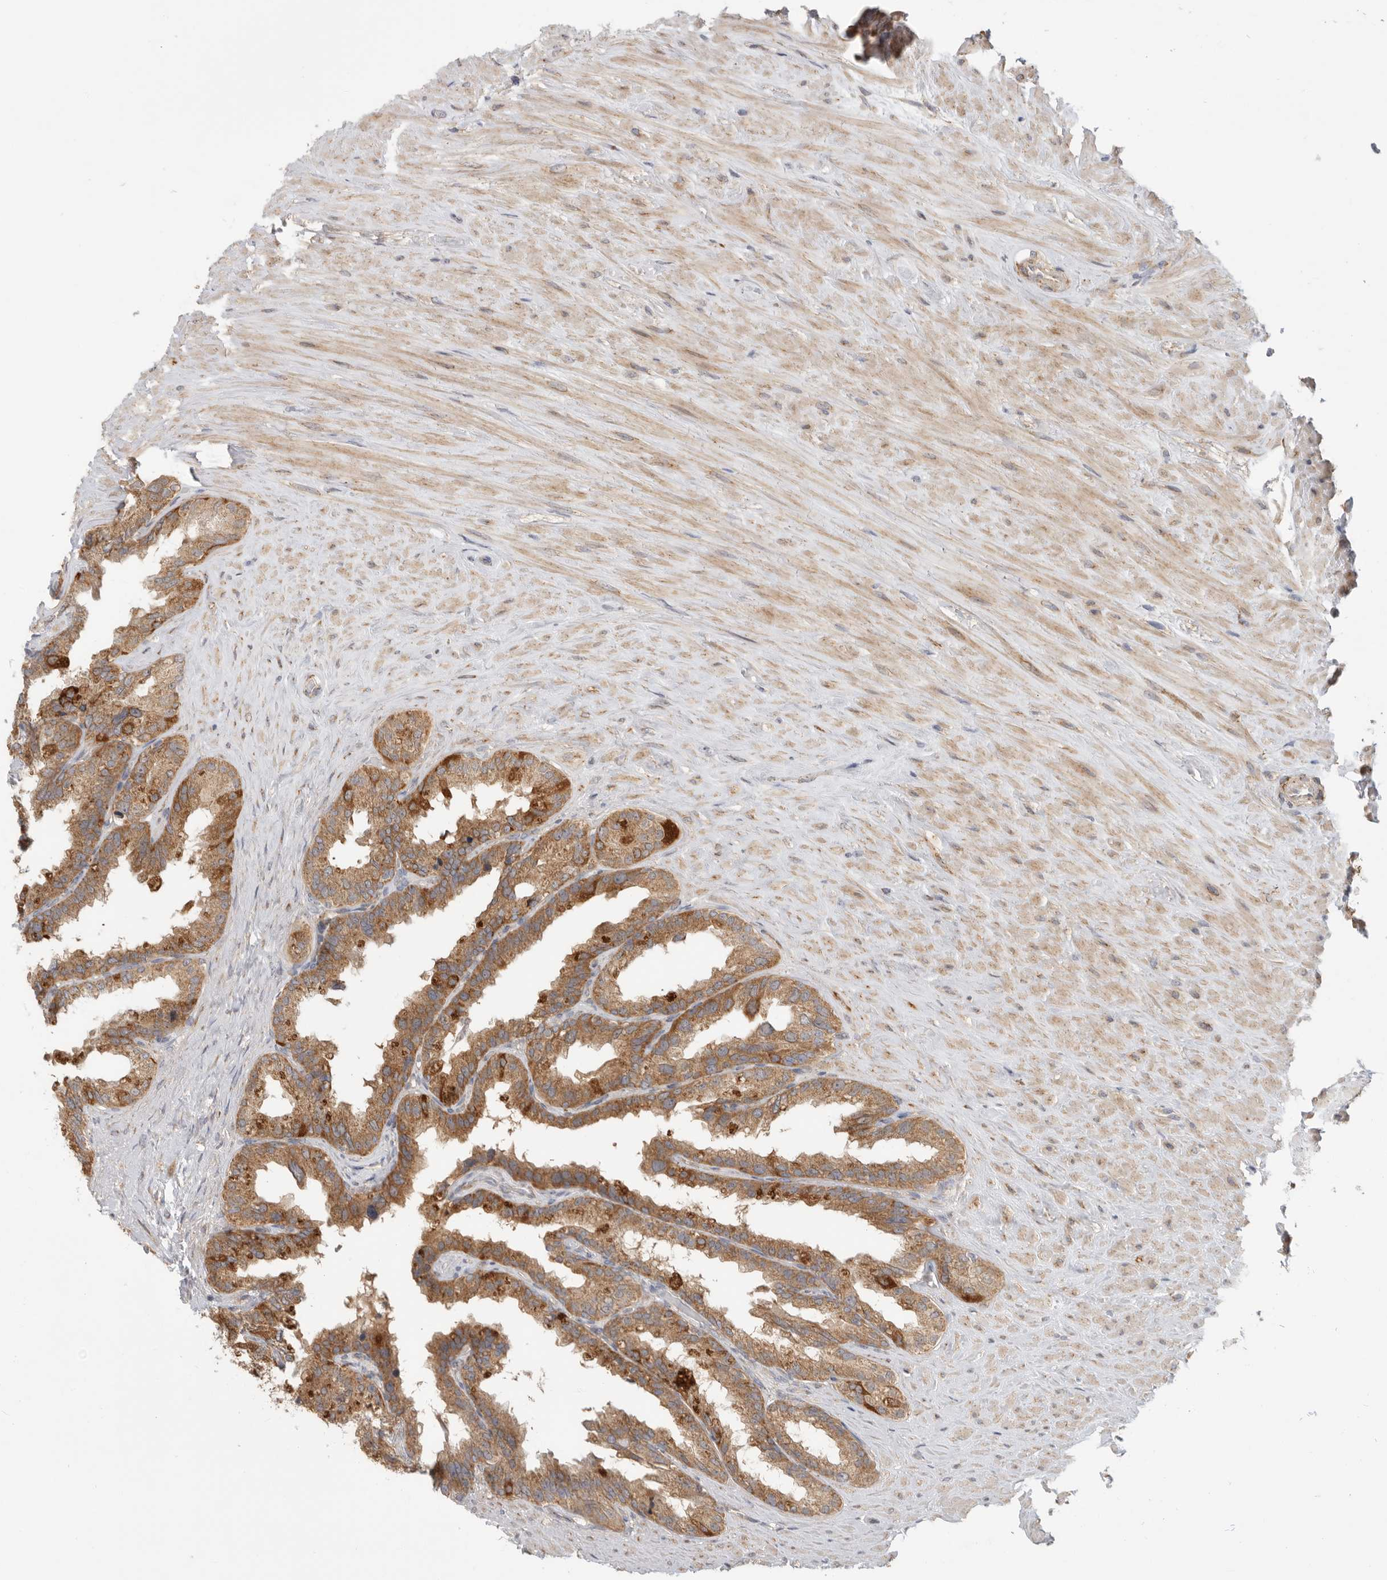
{"staining": {"intensity": "moderate", "quantity": ">75%", "location": "cytoplasmic/membranous"}, "tissue": "seminal vesicle", "cell_type": "Glandular cells", "image_type": "normal", "snomed": [{"axis": "morphology", "description": "Normal tissue, NOS"}, {"axis": "topography", "description": "Seminal veicle"}], "caption": "Seminal vesicle stained with a brown dye demonstrates moderate cytoplasmic/membranous positive positivity in about >75% of glandular cells.", "gene": "MTFR1L", "patient": {"sex": "male", "age": 80}}